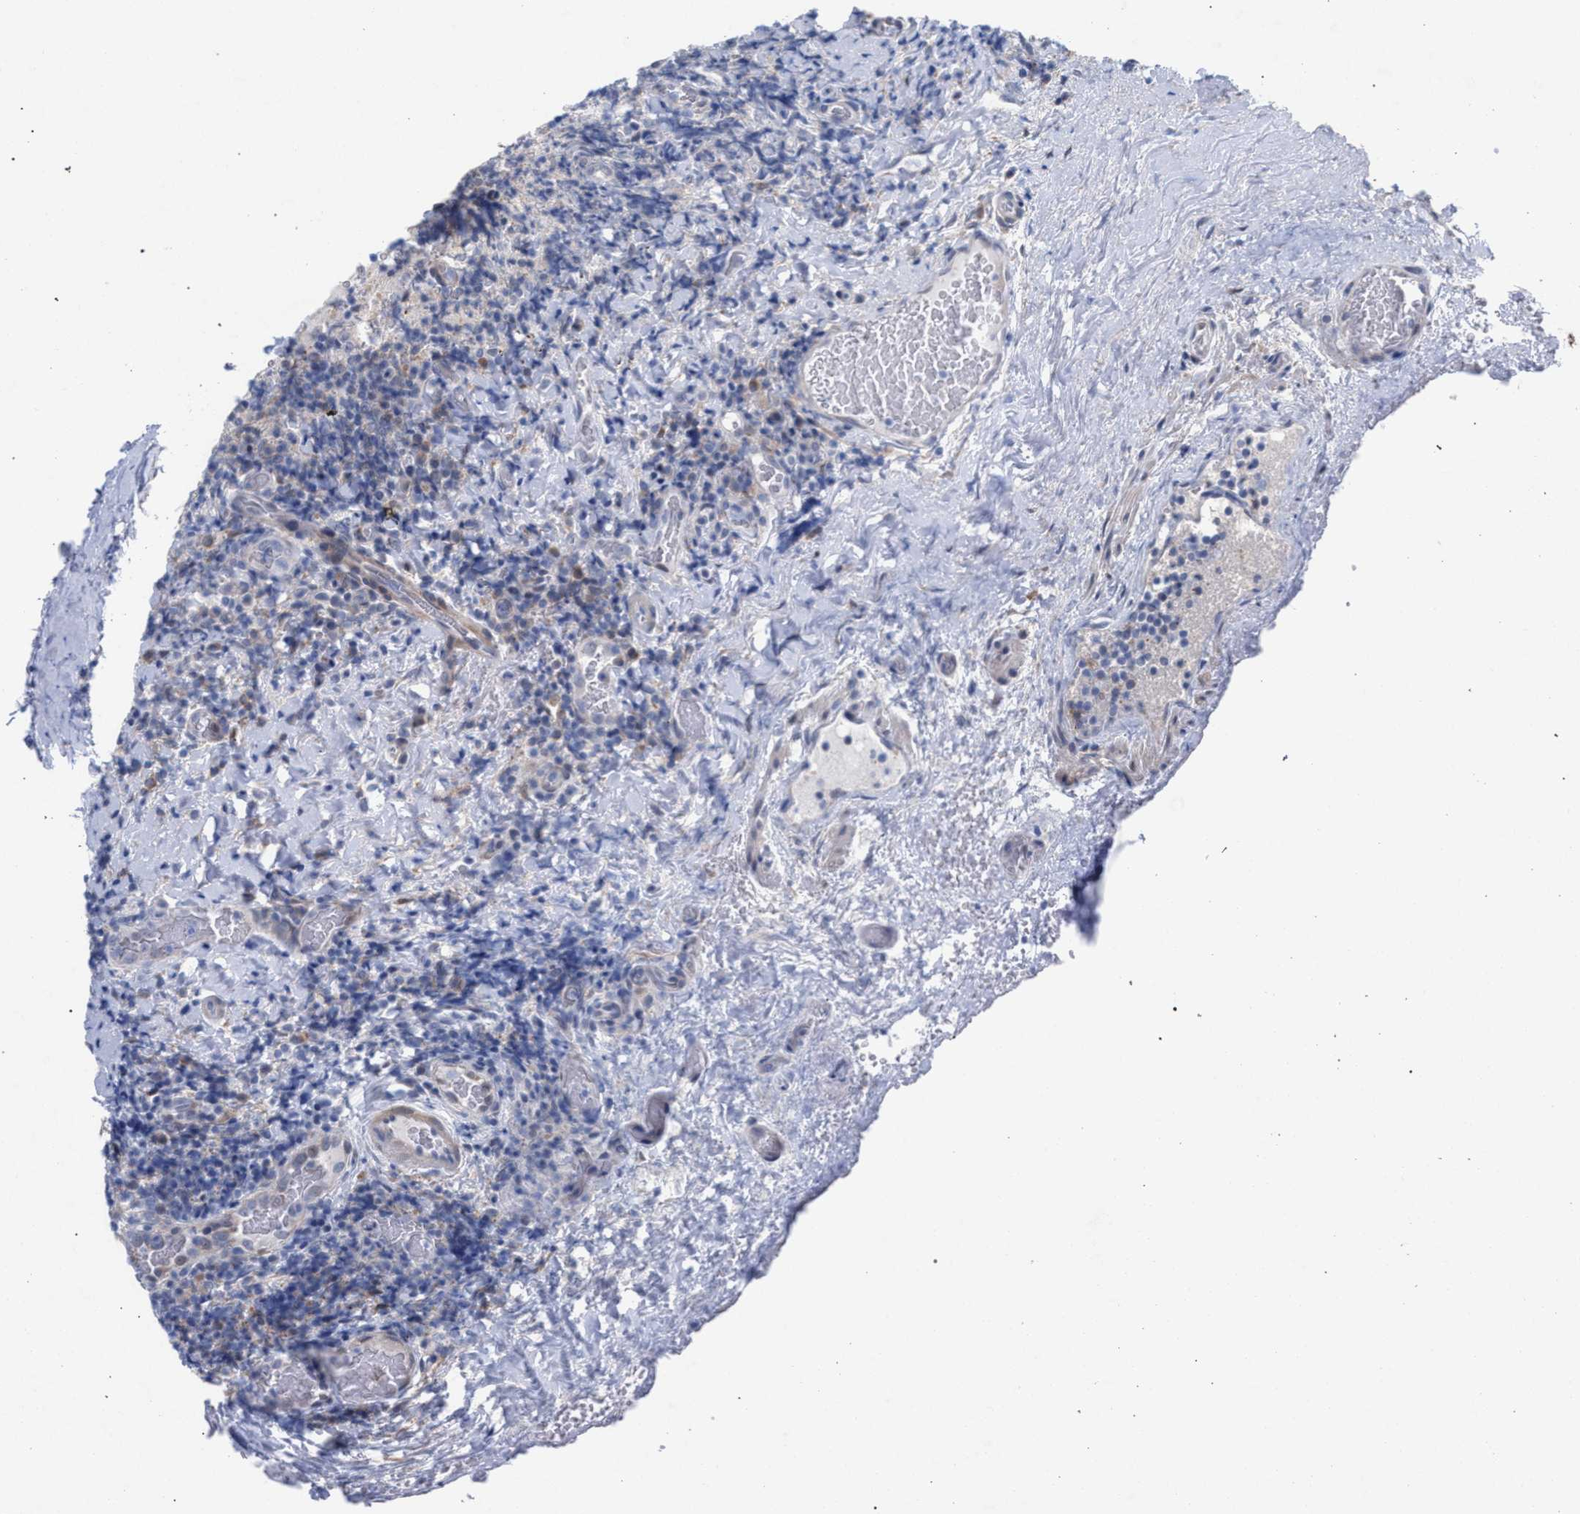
{"staining": {"intensity": "moderate", "quantity": "<25%", "location": "cytoplasmic/membranous"}, "tissue": "lymphoma", "cell_type": "Tumor cells", "image_type": "cancer", "snomed": [{"axis": "morphology", "description": "Malignant lymphoma, non-Hodgkin's type, High grade"}, {"axis": "topography", "description": "Tonsil"}], "caption": "The image demonstrates staining of high-grade malignant lymphoma, non-Hodgkin's type, revealing moderate cytoplasmic/membranous protein expression (brown color) within tumor cells.", "gene": "FHOD3", "patient": {"sex": "female", "age": 36}}